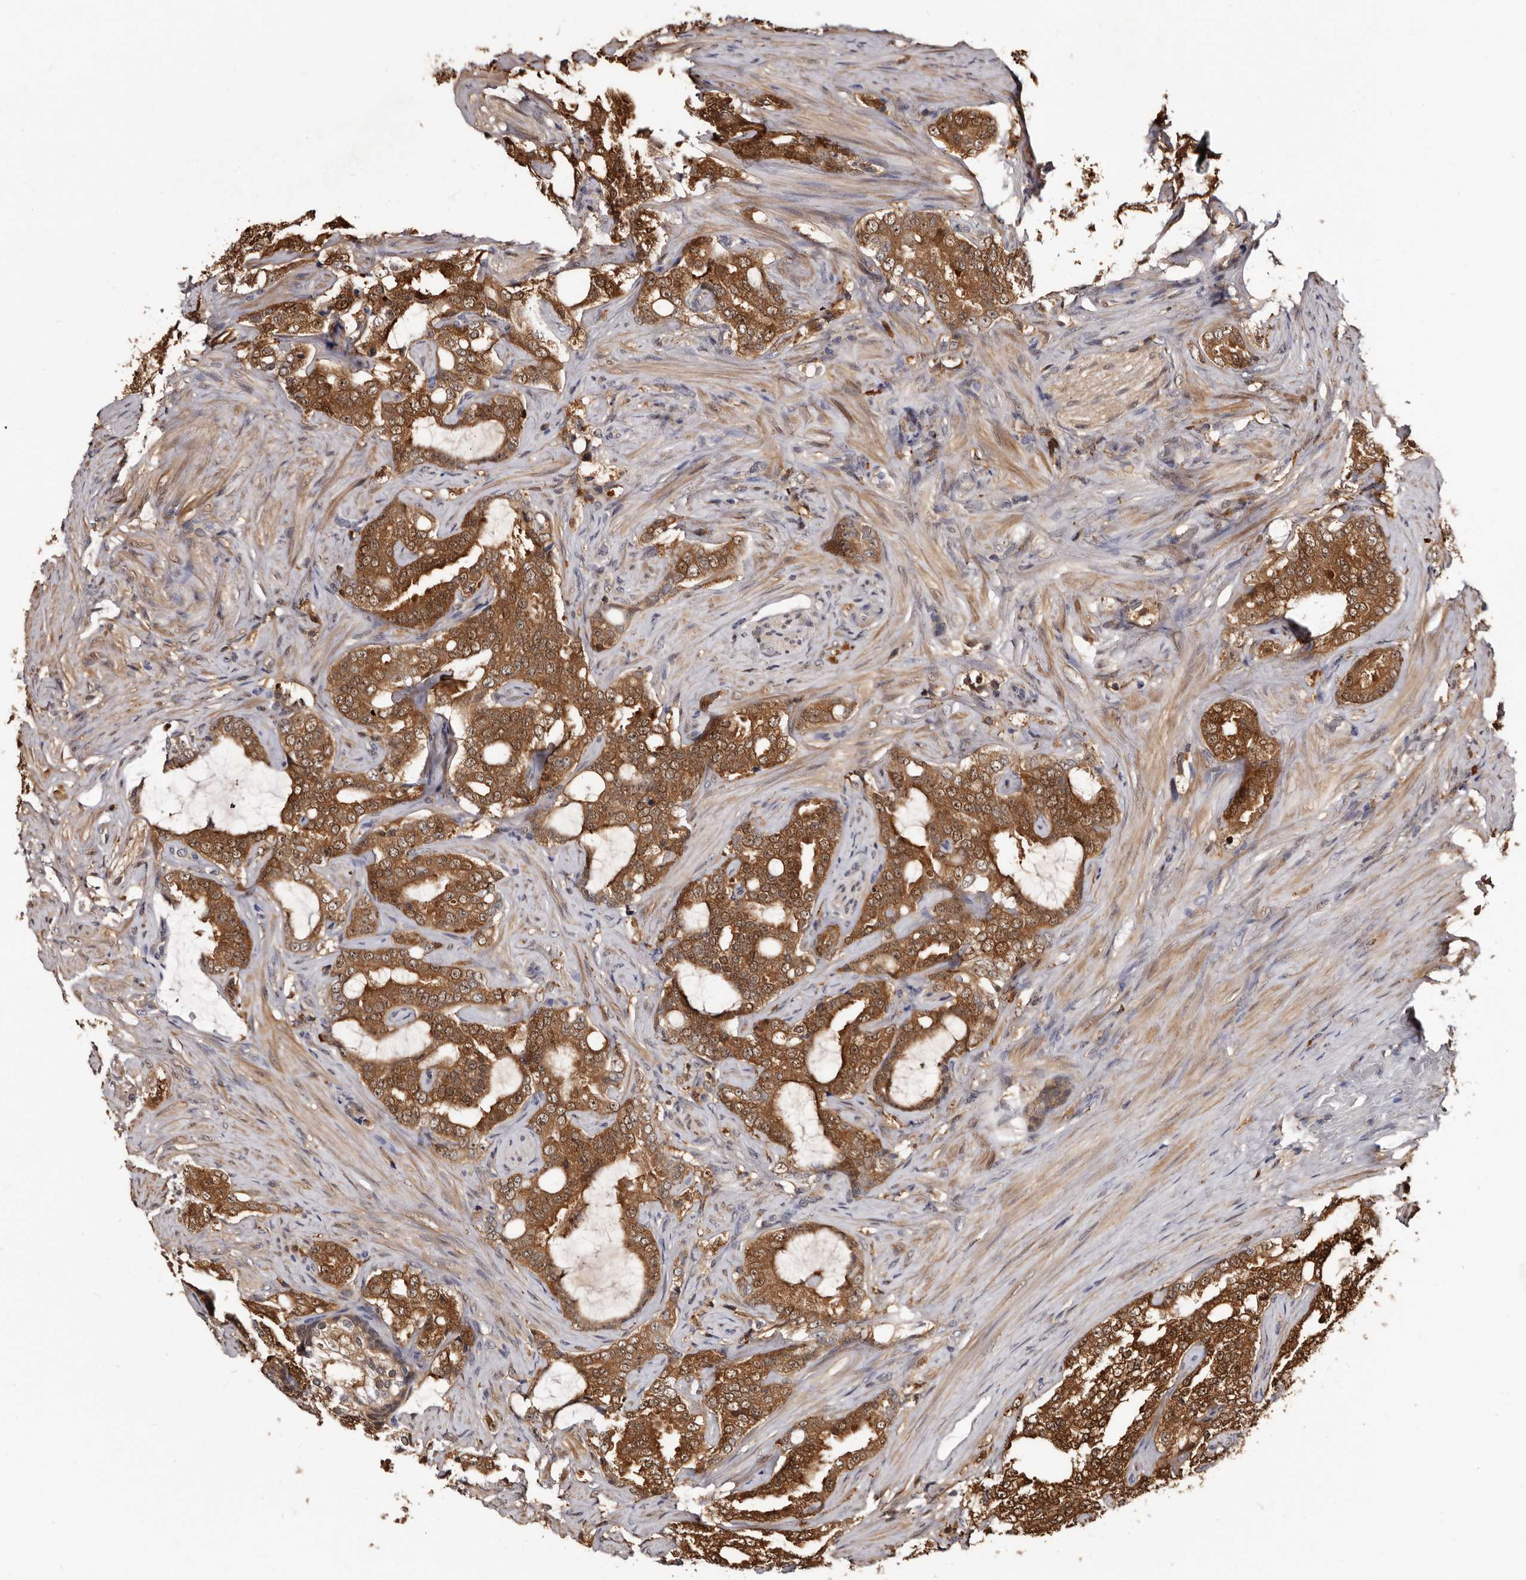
{"staining": {"intensity": "strong", "quantity": ">75%", "location": "cytoplasmic/membranous,nuclear"}, "tissue": "prostate cancer", "cell_type": "Tumor cells", "image_type": "cancer", "snomed": [{"axis": "morphology", "description": "Adenocarcinoma, High grade"}, {"axis": "topography", "description": "Prostate"}], "caption": "A histopathology image showing strong cytoplasmic/membranous and nuclear staining in about >75% of tumor cells in prostate high-grade adenocarcinoma, as visualized by brown immunohistochemical staining.", "gene": "DNPH1", "patient": {"sex": "male", "age": 64}}